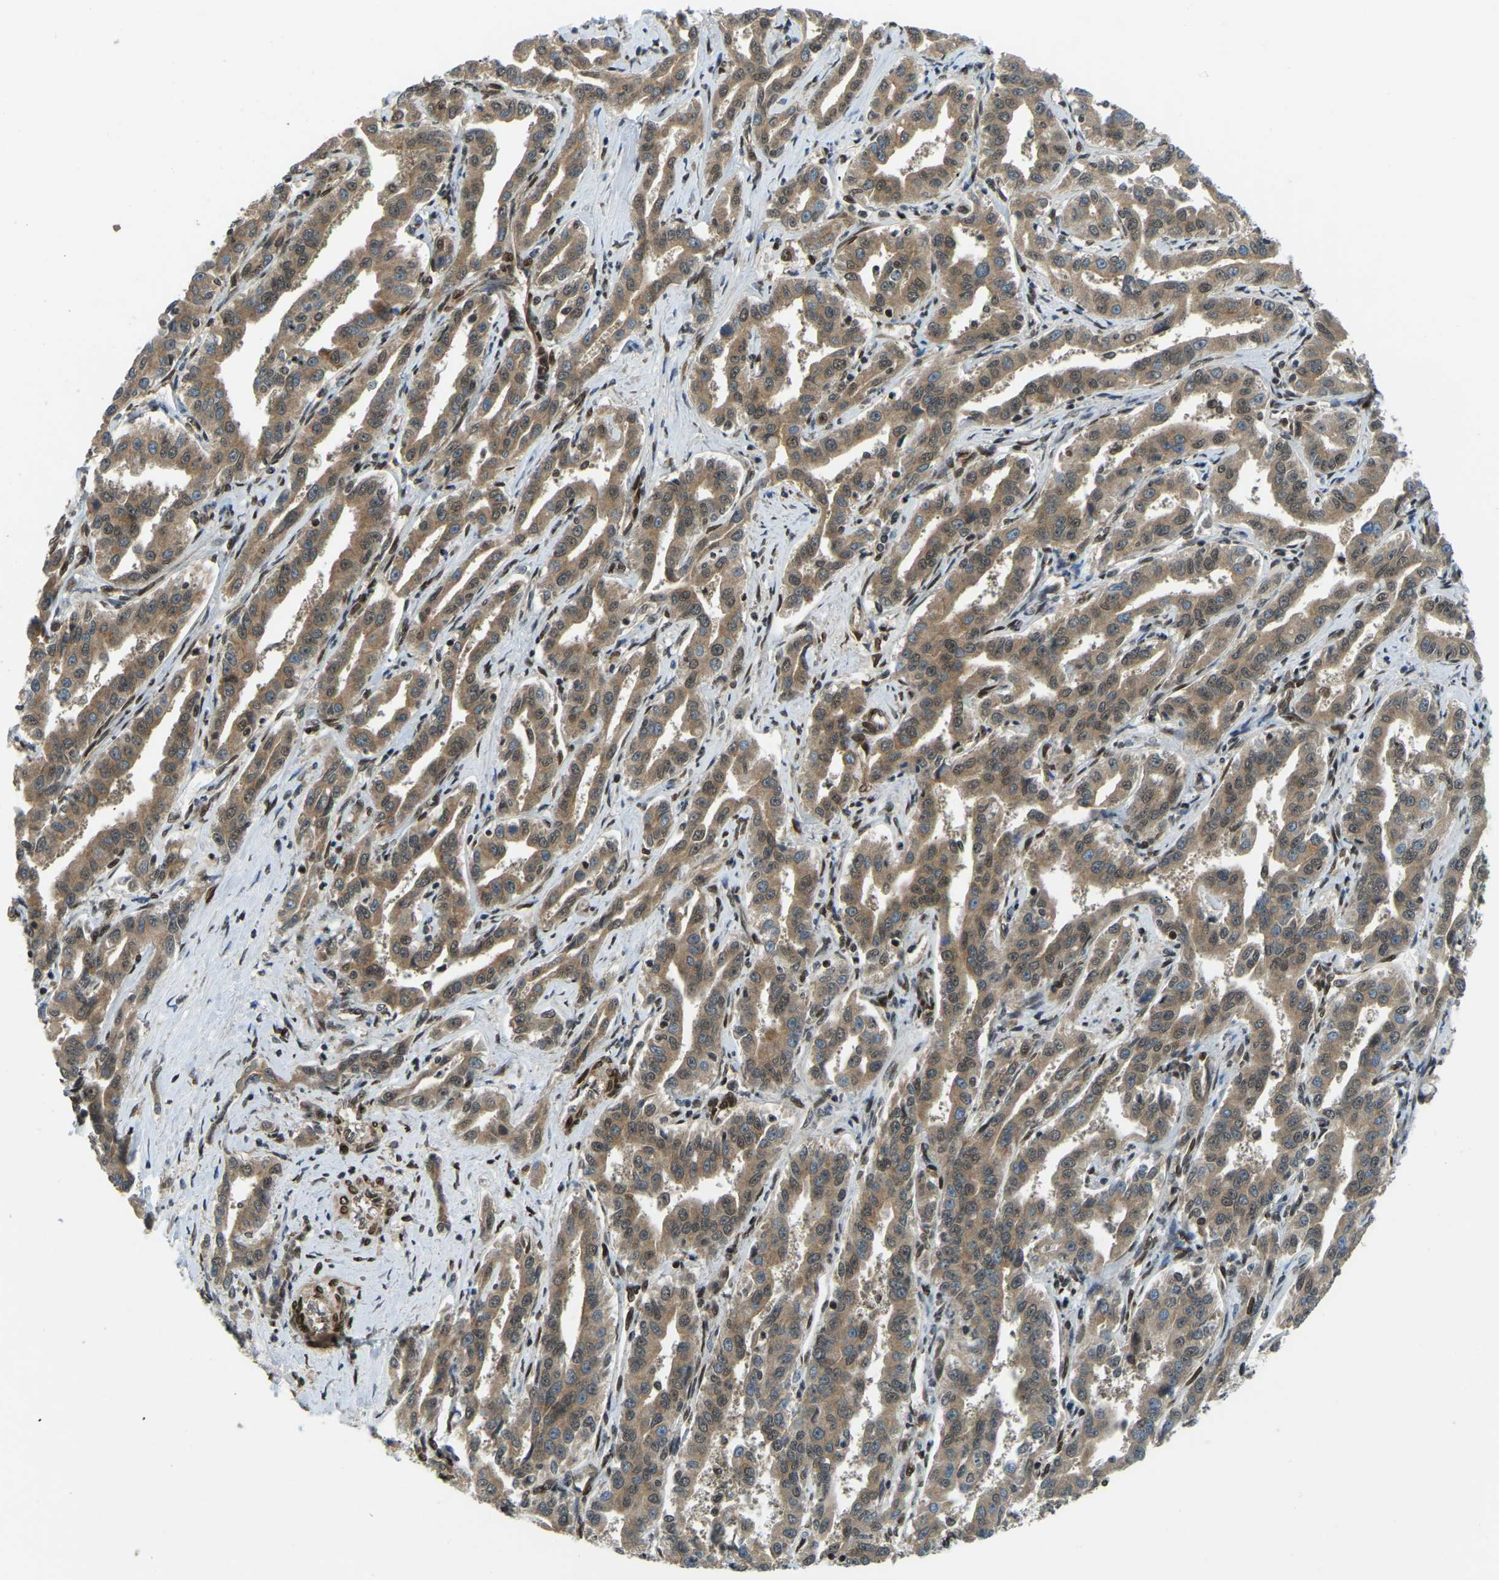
{"staining": {"intensity": "moderate", "quantity": ">75%", "location": "cytoplasmic/membranous,nuclear"}, "tissue": "liver cancer", "cell_type": "Tumor cells", "image_type": "cancer", "snomed": [{"axis": "morphology", "description": "Cholangiocarcinoma"}, {"axis": "topography", "description": "Liver"}], "caption": "This image demonstrates IHC staining of human liver cancer, with medium moderate cytoplasmic/membranous and nuclear staining in about >75% of tumor cells.", "gene": "SYNE1", "patient": {"sex": "male", "age": 59}}